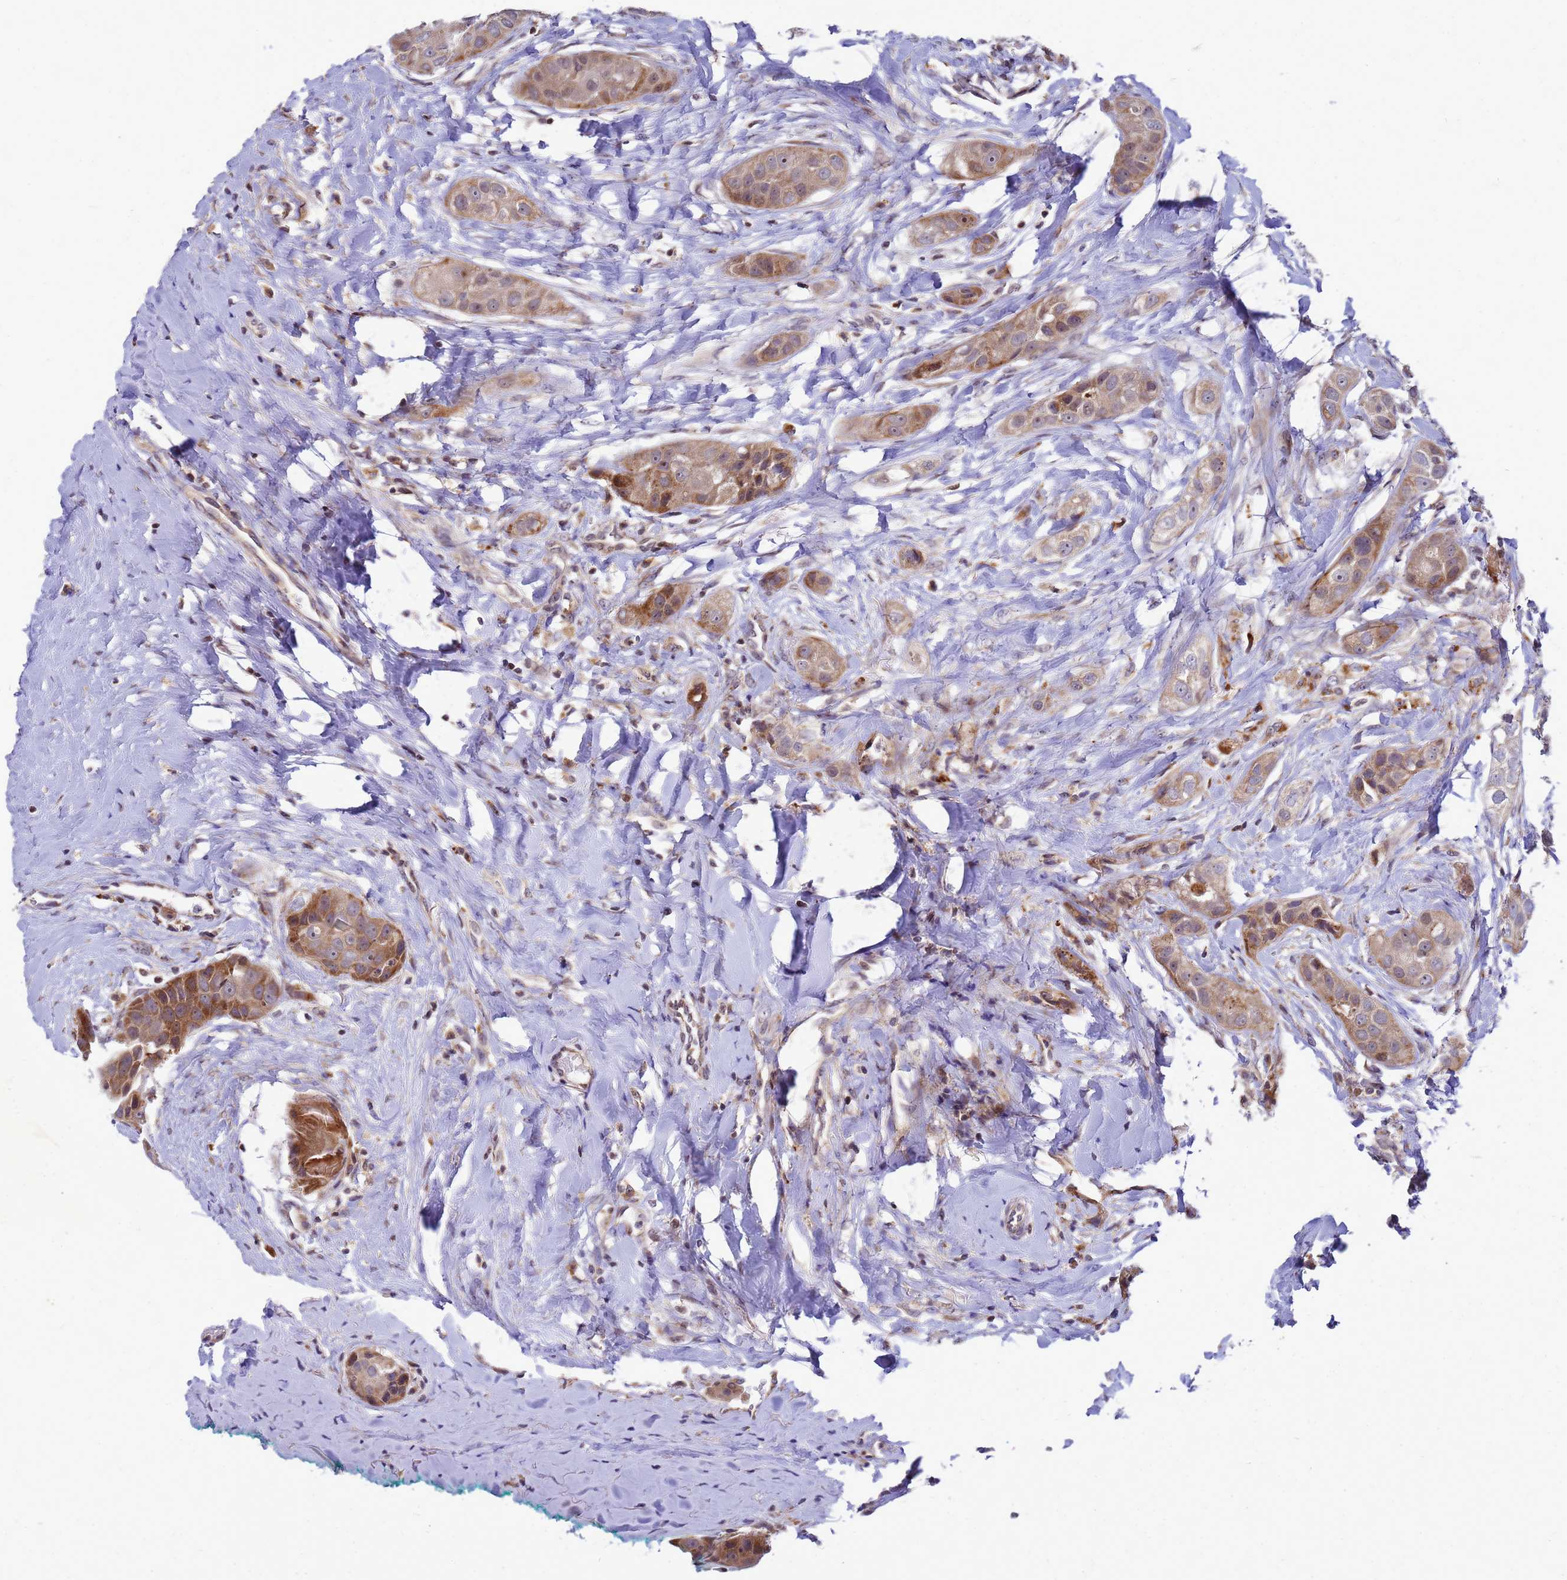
{"staining": {"intensity": "moderate", "quantity": ">75%", "location": "cytoplasmic/membranous"}, "tissue": "head and neck cancer", "cell_type": "Tumor cells", "image_type": "cancer", "snomed": [{"axis": "morphology", "description": "Normal tissue, NOS"}, {"axis": "morphology", "description": "Squamous cell carcinoma, NOS"}, {"axis": "topography", "description": "Skeletal muscle"}, {"axis": "topography", "description": "Head-Neck"}], "caption": "Protein staining by IHC demonstrates moderate cytoplasmic/membranous positivity in about >75% of tumor cells in squamous cell carcinoma (head and neck). The staining was performed using DAB (3,3'-diaminobenzidine) to visualize the protein expression in brown, while the nuclei were stained in blue with hematoxylin (Magnification: 20x).", "gene": "C12orf43", "patient": {"sex": "male", "age": 51}}